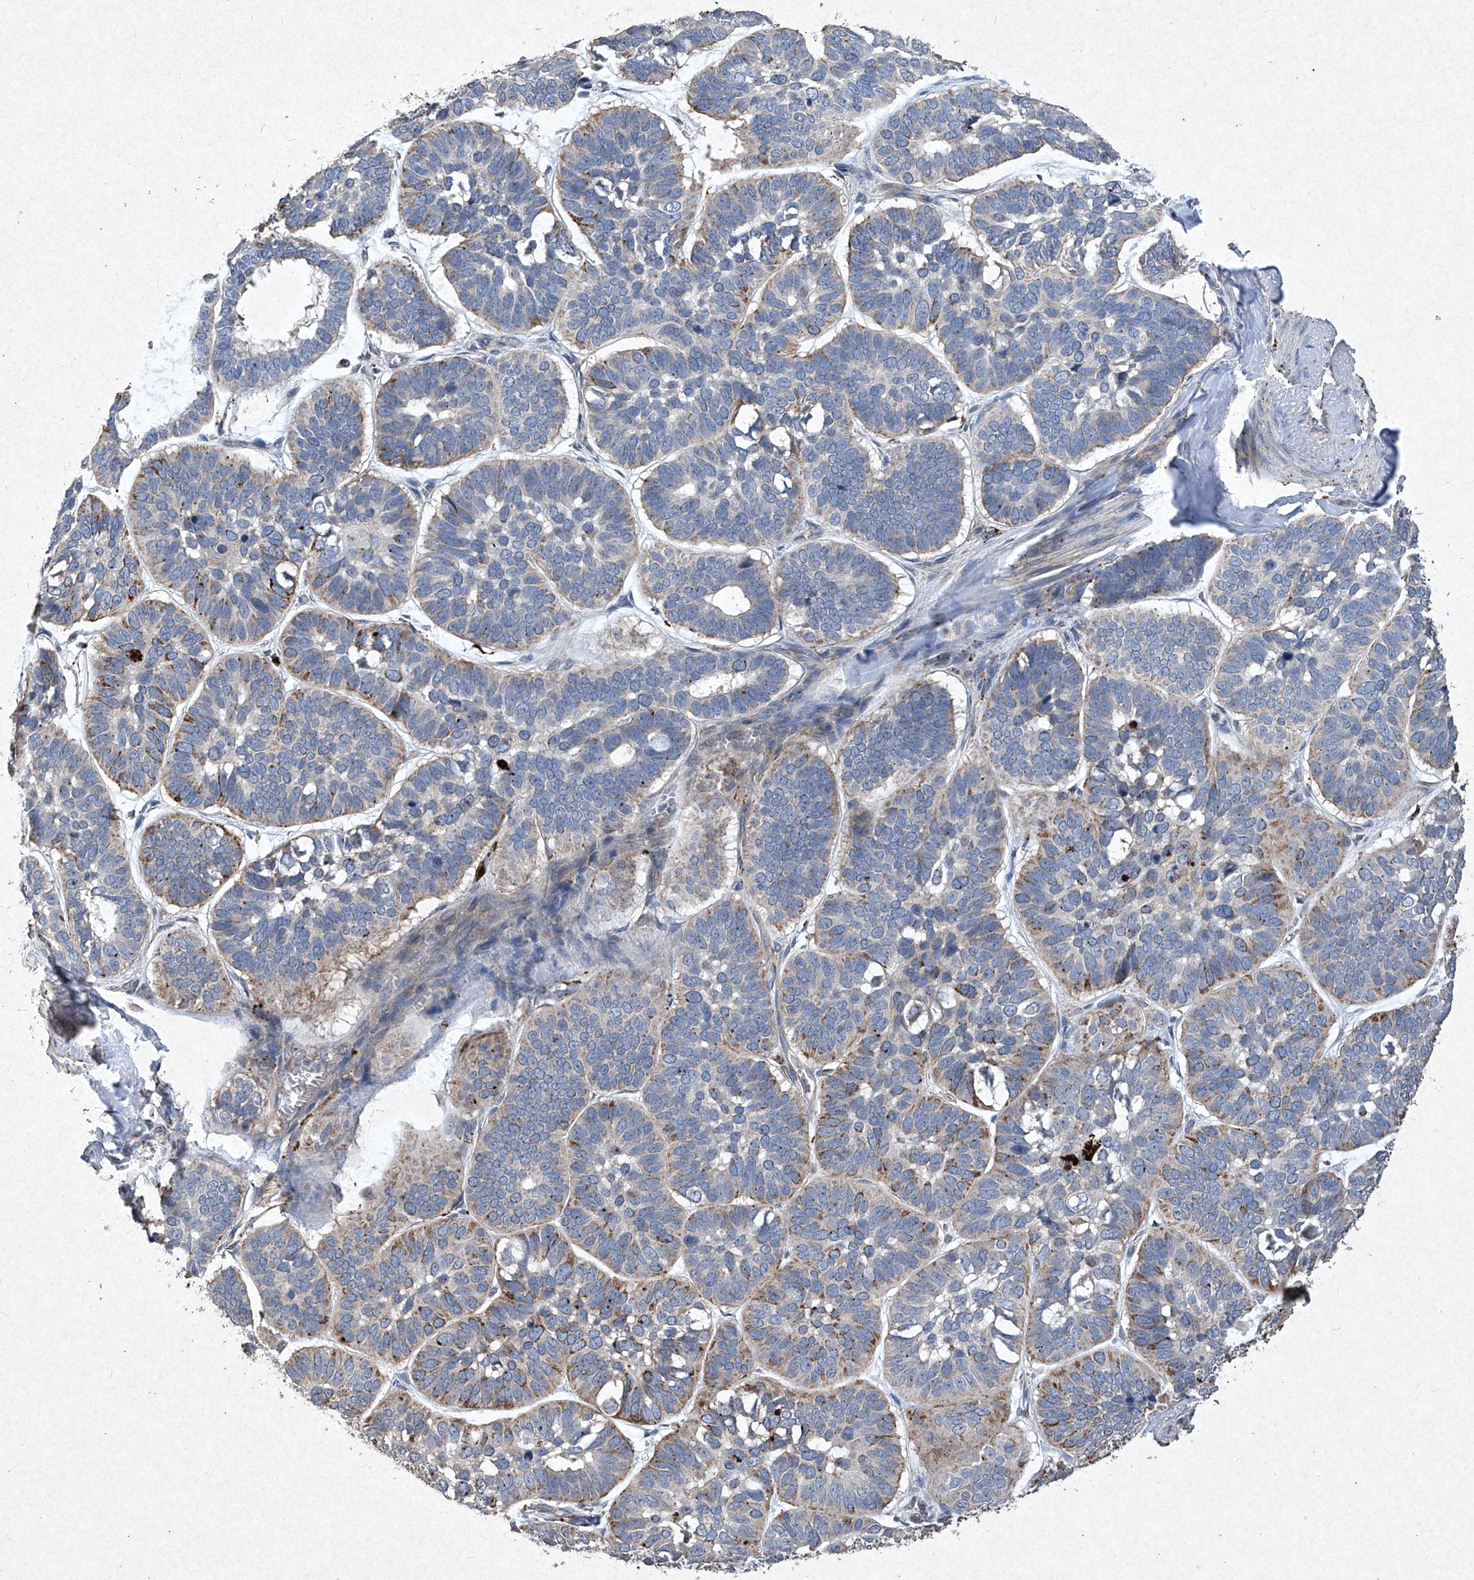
{"staining": {"intensity": "strong", "quantity": "<25%", "location": "cytoplasmic/membranous"}, "tissue": "skin cancer", "cell_type": "Tumor cells", "image_type": "cancer", "snomed": [{"axis": "morphology", "description": "Basal cell carcinoma"}, {"axis": "topography", "description": "Skin"}], "caption": "Skin cancer (basal cell carcinoma) was stained to show a protein in brown. There is medium levels of strong cytoplasmic/membranous positivity in approximately <25% of tumor cells.", "gene": "MED16", "patient": {"sex": "male", "age": 62}}